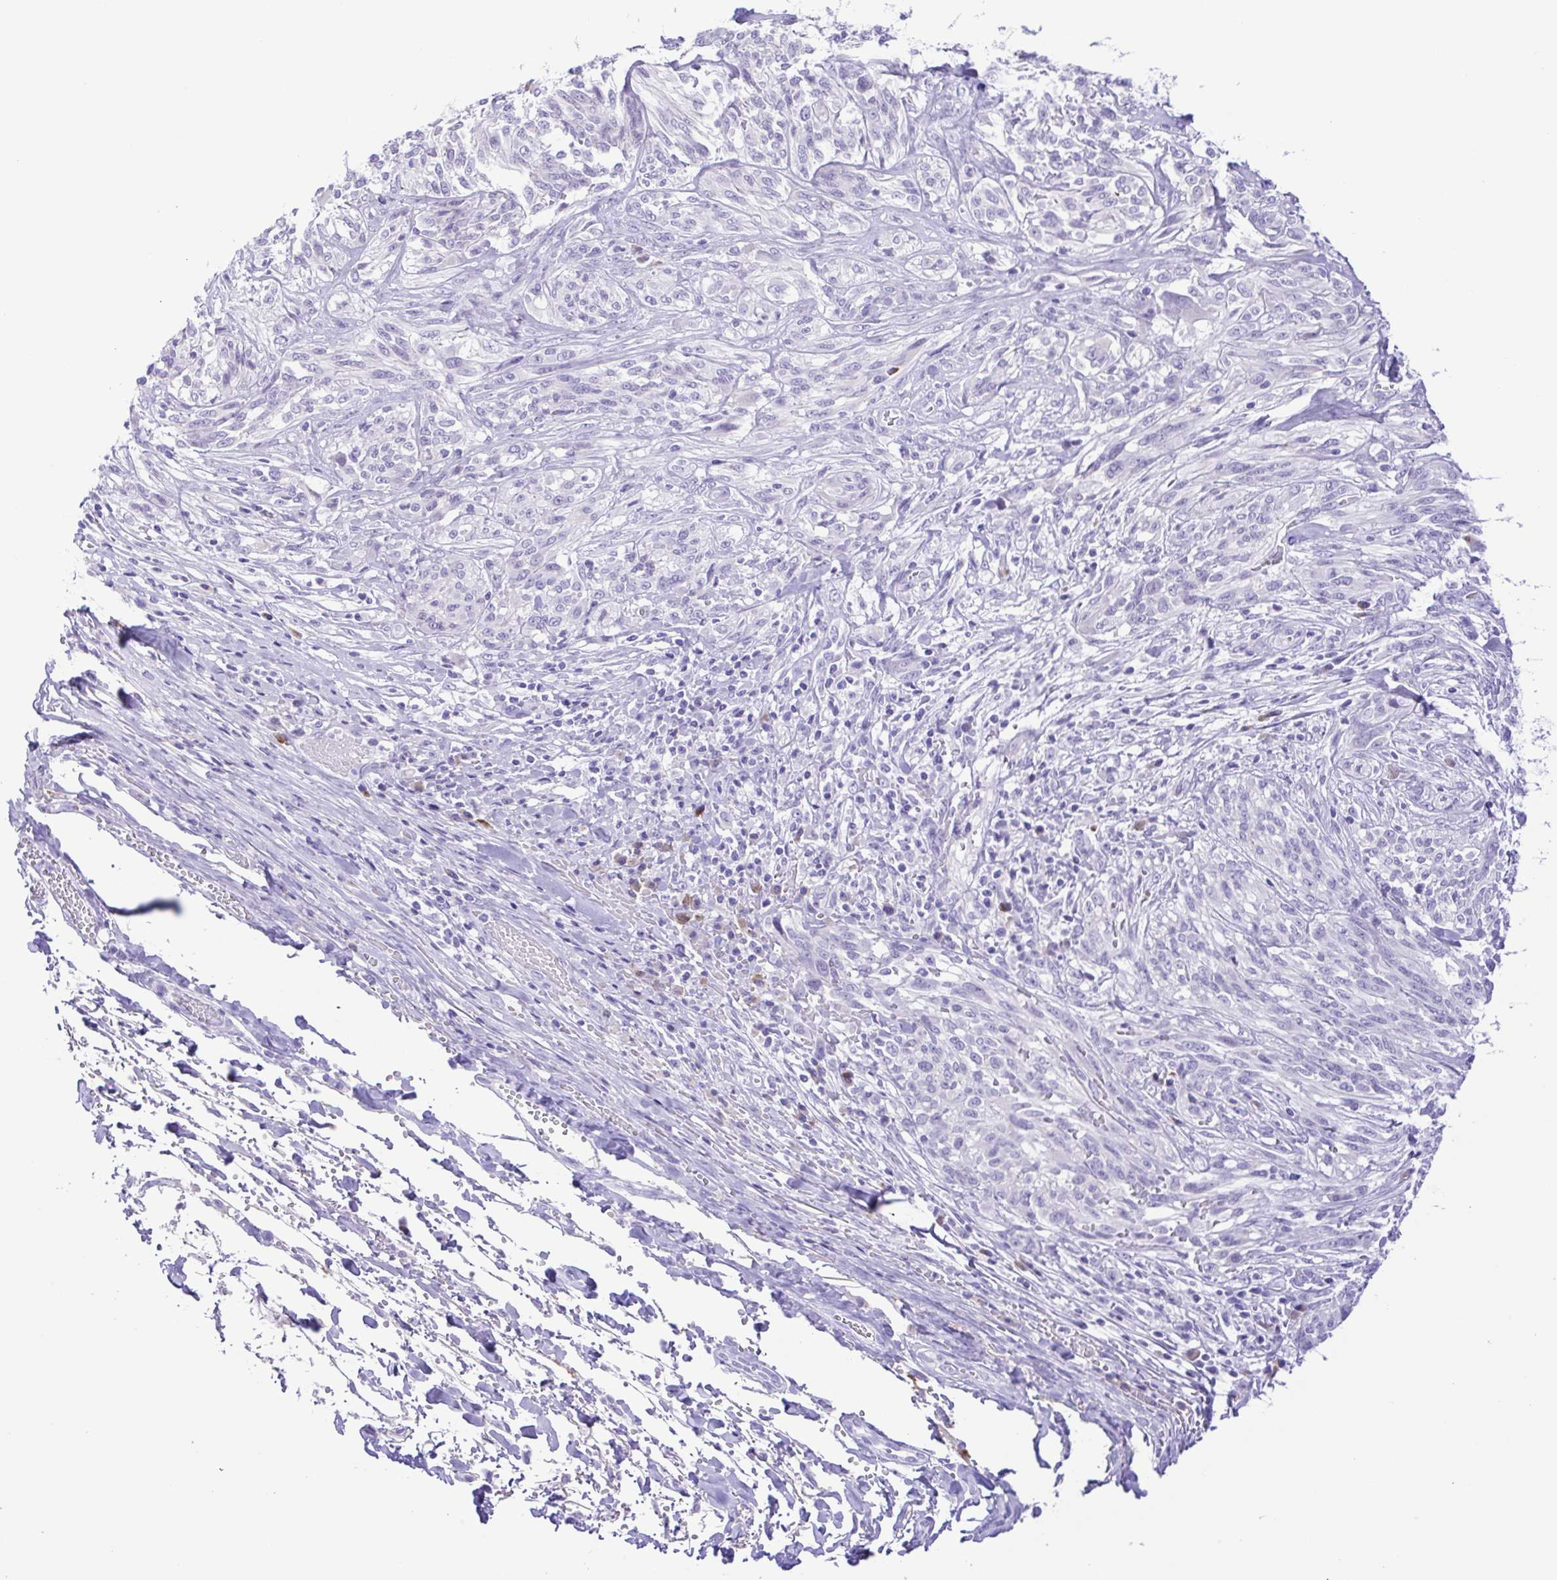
{"staining": {"intensity": "negative", "quantity": "none", "location": "none"}, "tissue": "melanoma", "cell_type": "Tumor cells", "image_type": "cancer", "snomed": [{"axis": "morphology", "description": "Malignant melanoma, NOS"}, {"axis": "topography", "description": "Skin"}], "caption": "This is an immunohistochemistry (IHC) micrograph of human malignant melanoma. There is no staining in tumor cells.", "gene": "PAK3", "patient": {"sex": "female", "age": 91}}